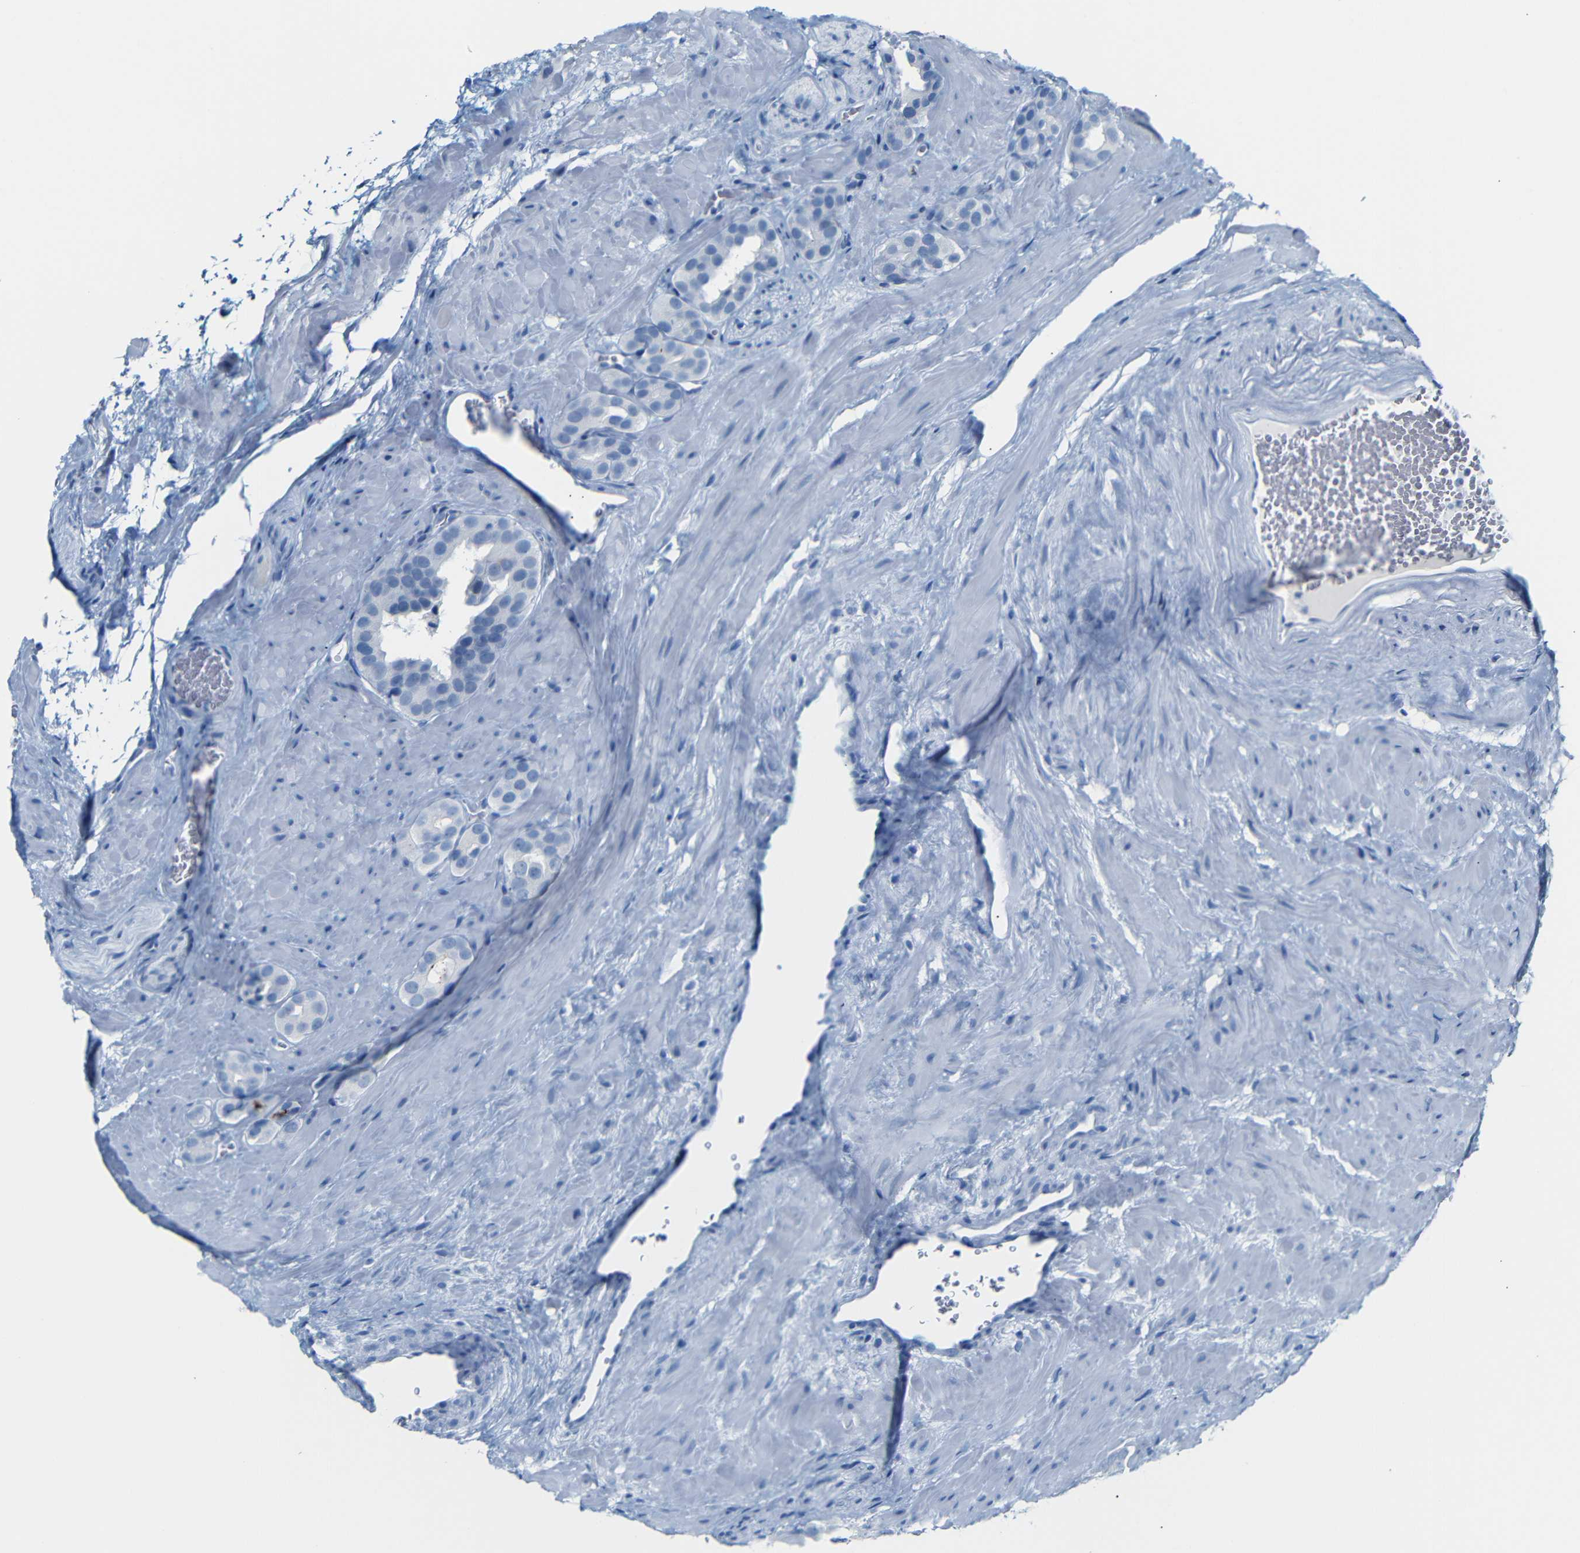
{"staining": {"intensity": "negative", "quantity": "none", "location": "none"}, "tissue": "prostate cancer", "cell_type": "Tumor cells", "image_type": "cancer", "snomed": [{"axis": "morphology", "description": "Adenocarcinoma, High grade"}, {"axis": "topography", "description": "Prostate"}], "caption": "IHC micrograph of prostate high-grade adenocarcinoma stained for a protein (brown), which demonstrates no expression in tumor cells. (DAB immunohistochemistry, high magnification).", "gene": "DYNAP", "patient": {"sex": "male", "age": 64}}